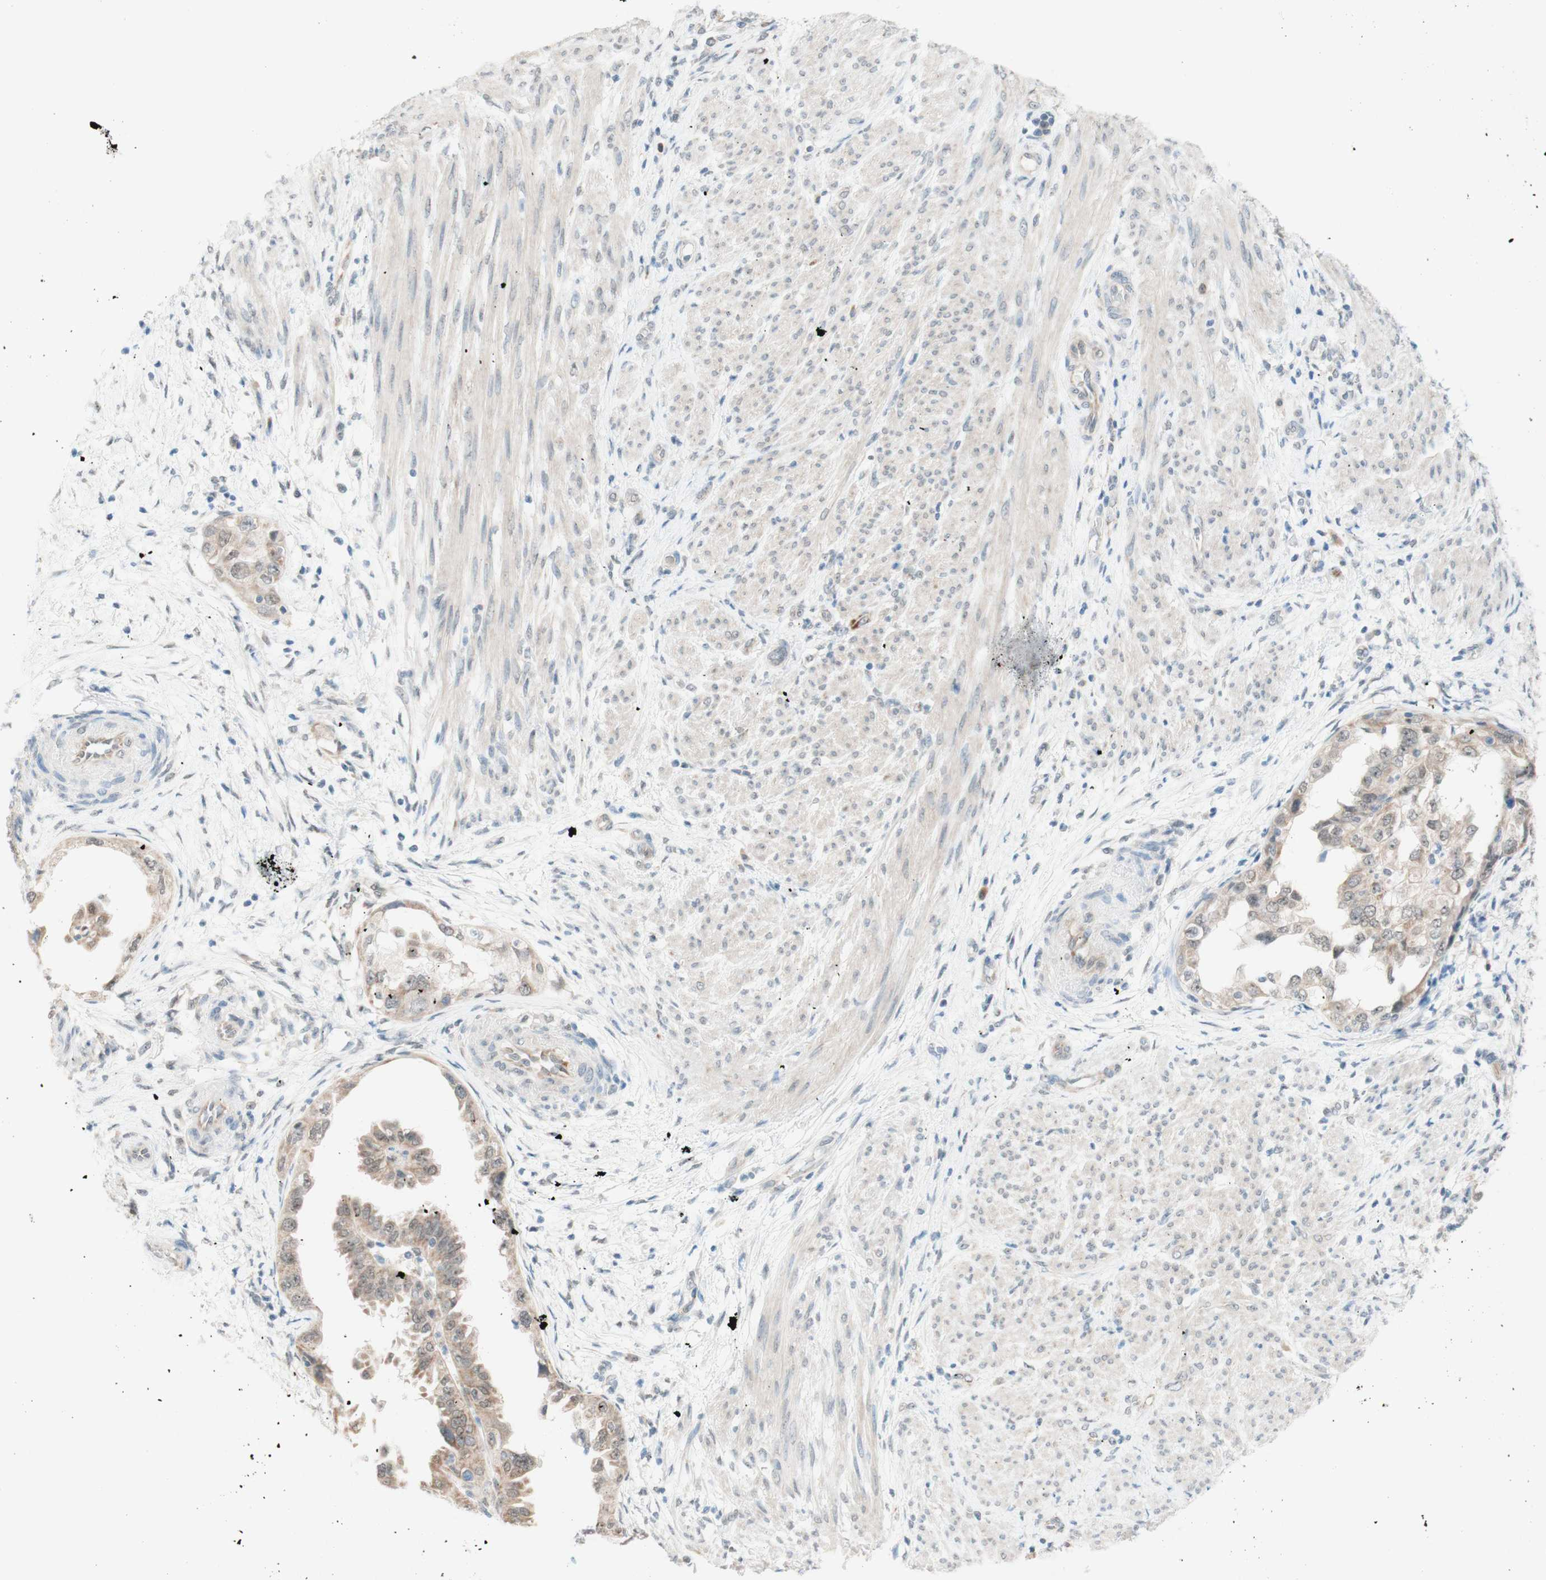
{"staining": {"intensity": "weak", "quantity": "25%-75%", "location": "cytoplasmic/membranous,nuclear"}, "tissue": "endometrial cancer", "cell_type": "Tumor cells", "image_type": "cancer", "snomed": [{"axis": "morphology", "description": "Adenocarcinoma, NOS"}, {"axis": "topography", "description": "Endometrium"}], "caption": "Adenocarcinoma (endometrial) stained with DAB immunohistochemistry exhibits low levels of weak cytoplasmic/membranous and nuclear positivity in approximately 25%-75% of tumor cells.", "gene": "JPH1", "patient": {"sex": "female", "age": 85}}